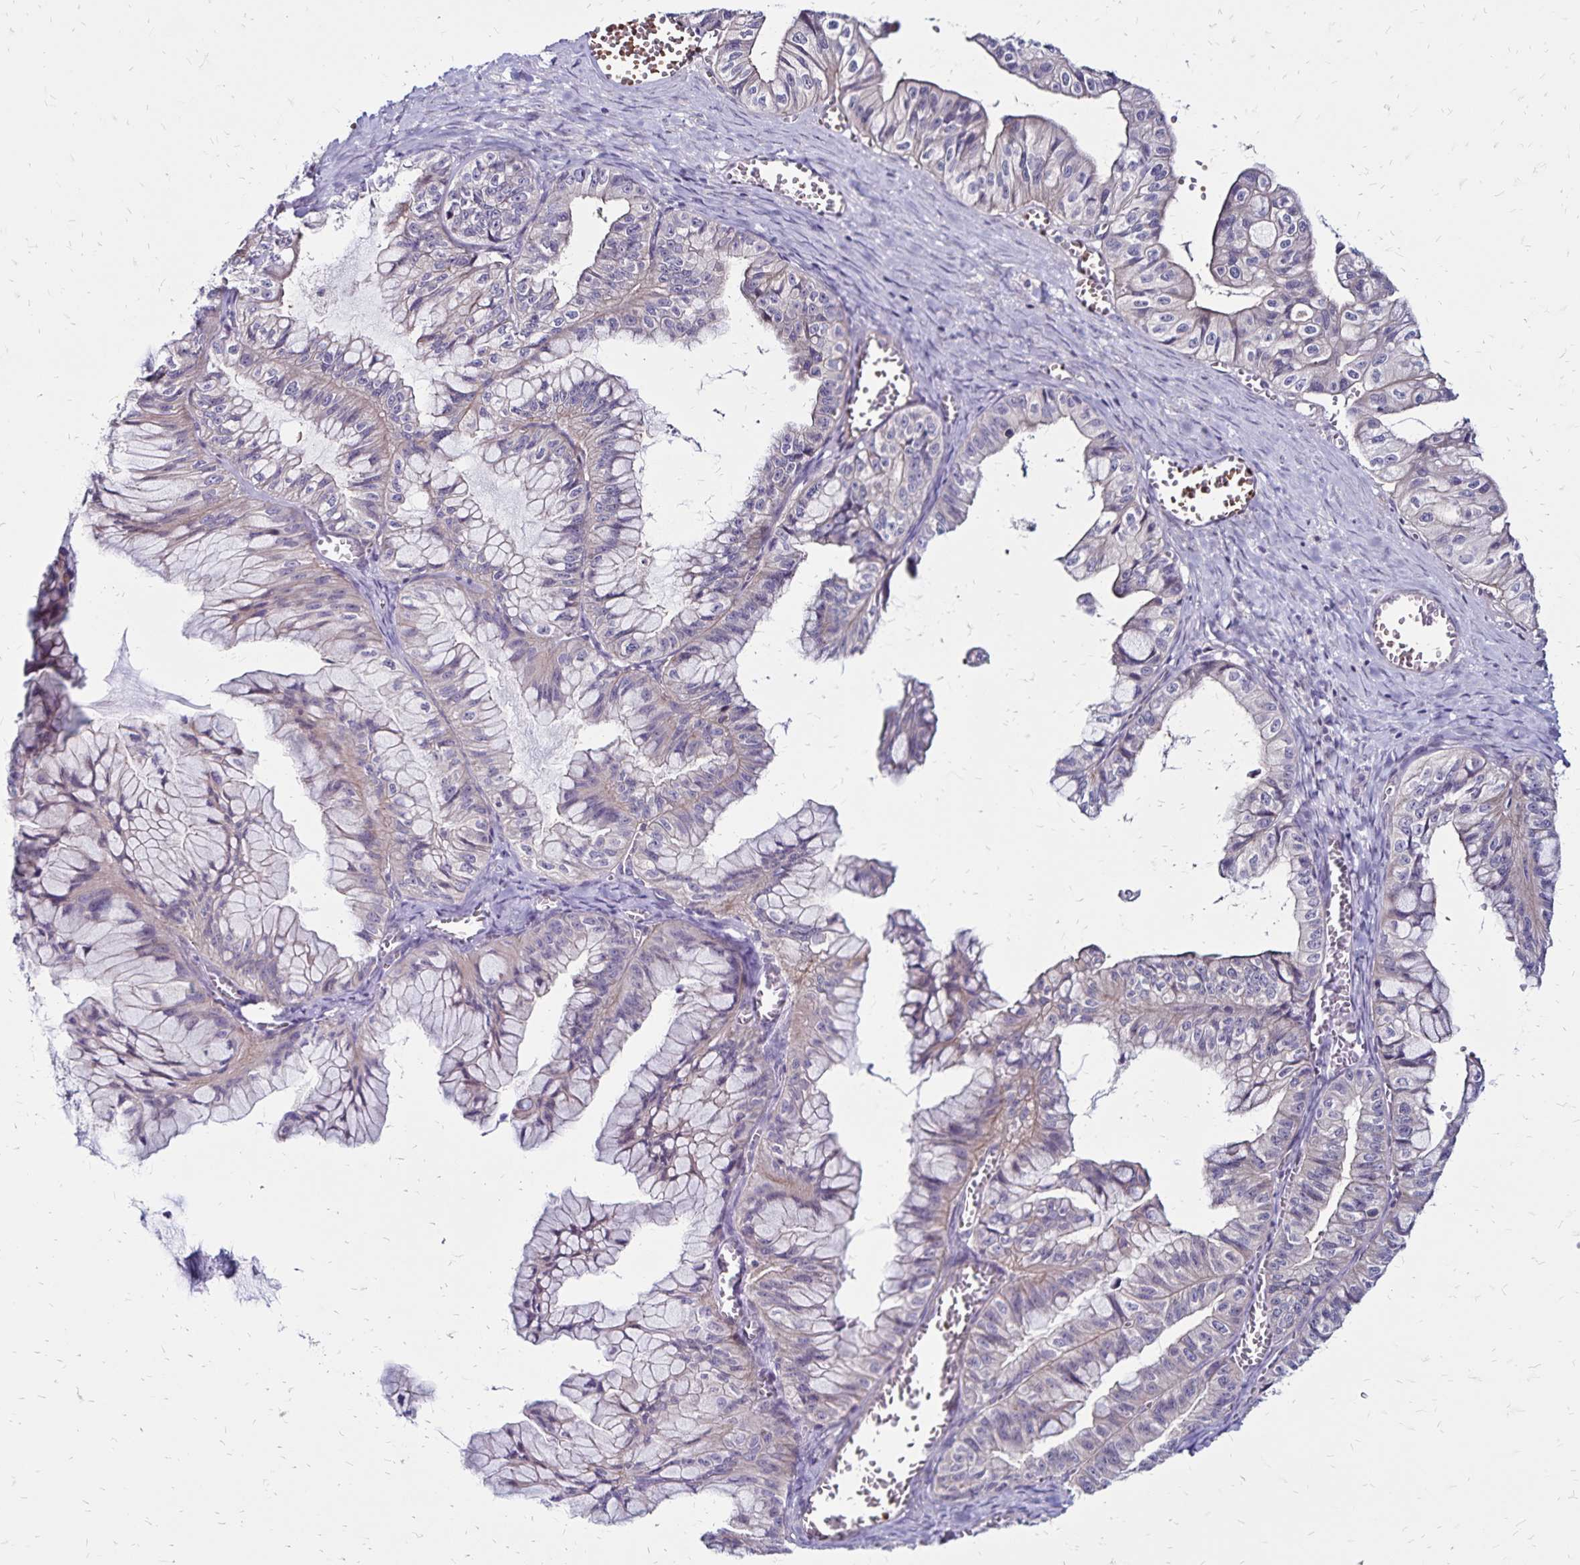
{"staining": {"intensity": "negative", "quantity": "none", "location": "none"}, "tissue": "ovarian cancer", "cell_type": "Tumor cells", "image_type": "cancer", "snomed": [{"axis": "morphology", "description": "Cystadenocarcinoma, mucinous, NOS"}, {"axis": "topography", "description": "Ovary"}], "caption": "Ovarian cancer (mucinous cystadenocarcinoma) was stained to show a protein in brown. There is no significant expression in tumor cells. (Brightfield microscopy of DAB immunohistochemistry at high magnification).", "gene": "FSD1", "patient": {"sex": "female", "age": 72}}